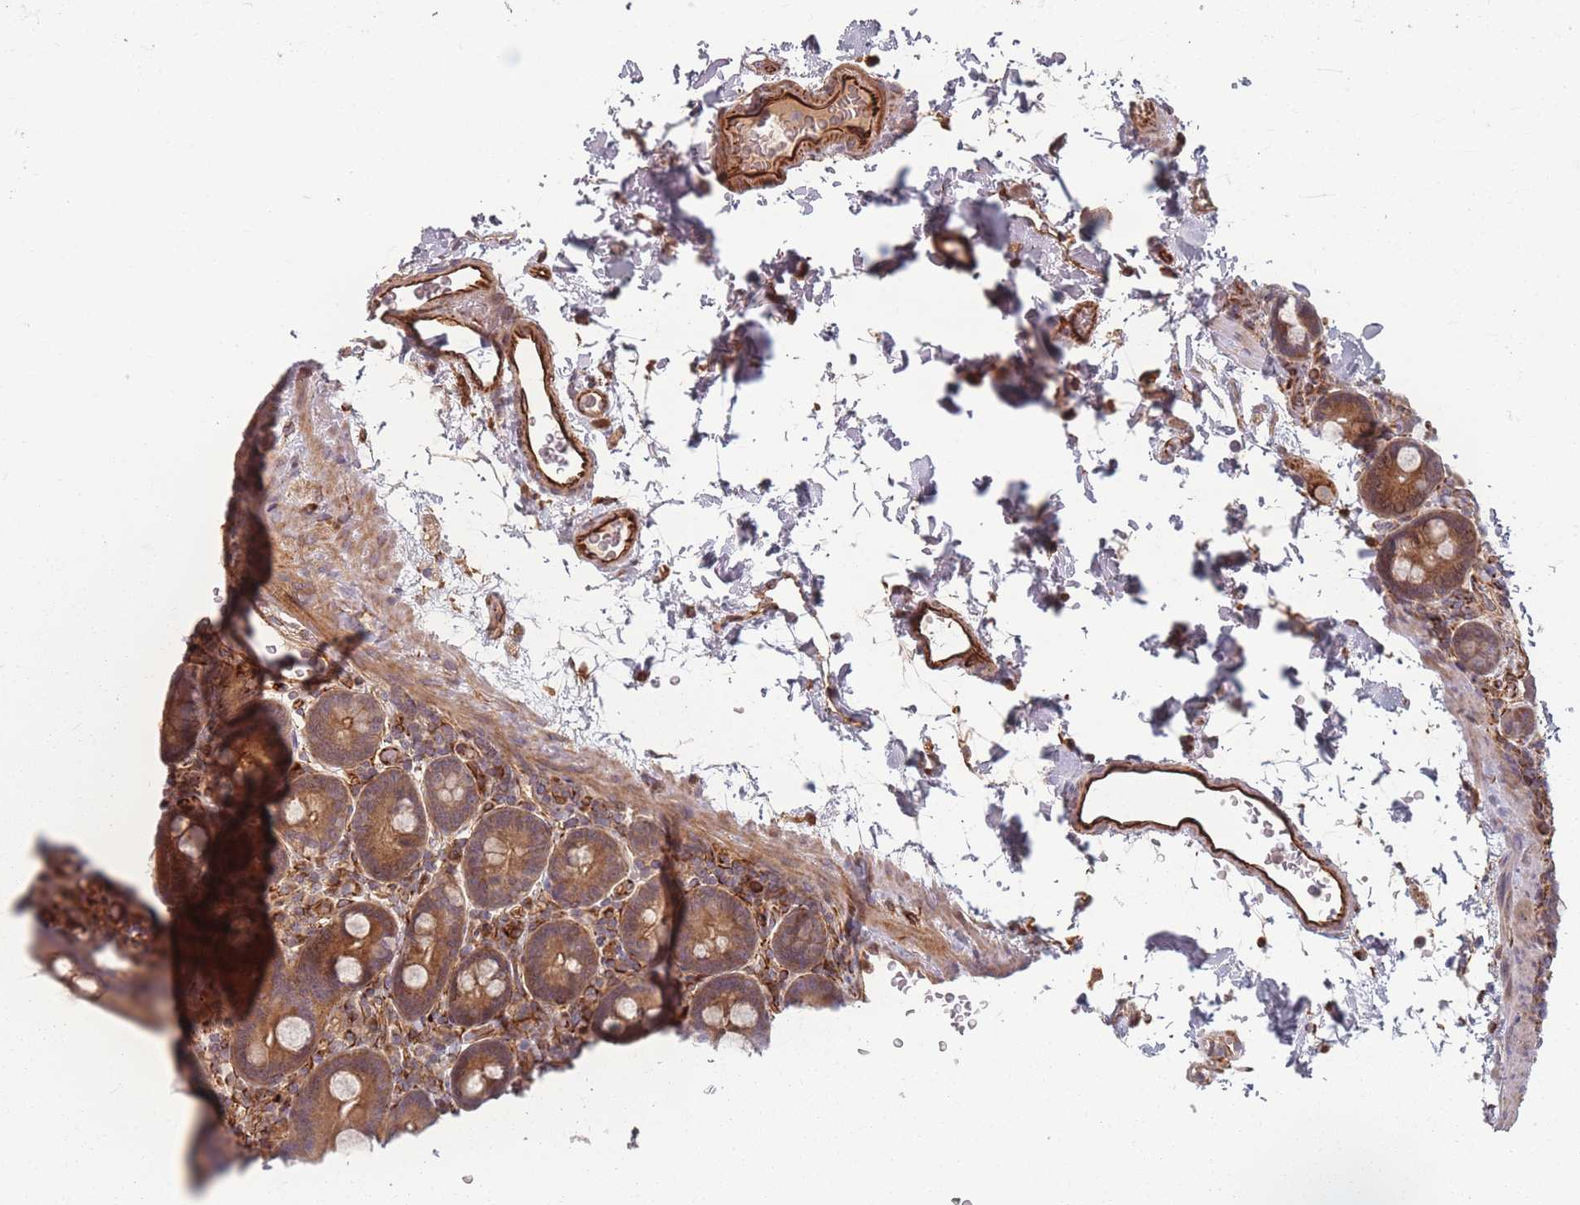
{"staining": {"intensity": "moderate", "quantity": ">75%", "location": "cytoplasmic/membranous"}, "tissue": "duodenum", "cell_type": "Glandular cells", "image_type": "normal", "snomed": [{"axis": "morphology", "description": "Normal tissue, NOS"}, {"axis": "topography", "description": "Duodenum"}], "caption": "DAB (3,3'-diaminobenzidine) immunohistochemical staining of normal duodenum reveals moderate cytoplasmic/membranous protein staining in approximately >75% of glandular cells.", "gene": "EEF1AKMT2", "patient": {"sex": "male", "age": 55}}